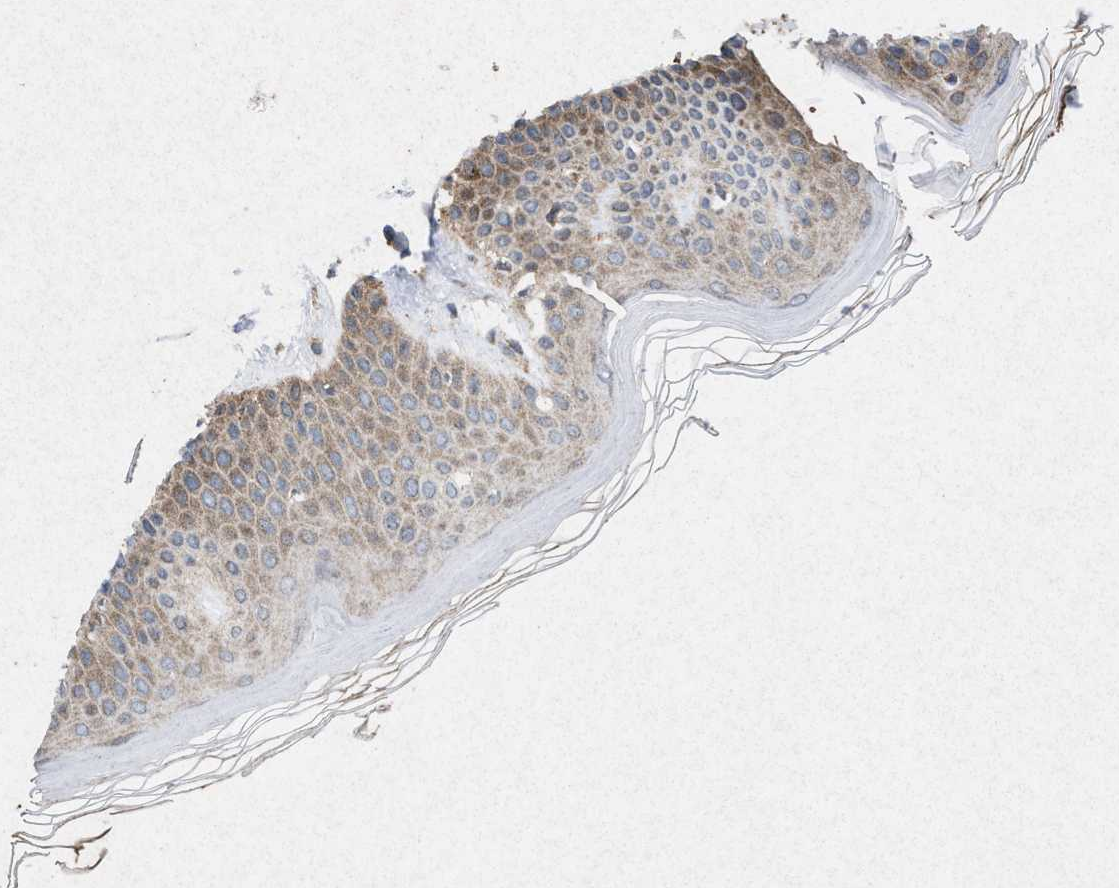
{"staining": {"intensity": "strong", "quantity": ">75%", "location": "nuclear"}, "tissue": "skin", "cell_type": "Fibroblasts", "image_type": "normal", "snomed": [{"axis": "morphology", "description": "Normal tissue, NOS"}, {"axis": "morphology", "description": "Malignant melanoma, Metastatic site"}, {"axis": "topography", "description": "Skin"}], "caption": "The image shows immunohistochemical staining of benign skin. There is strong nuclear expression is seen in about >75% of fibroblasts. Immunohistochemistry stains the protein in brown and the nuclei are stained blue.", "gene": "MSI2", "patient": {"sex": "male", "age": 41}}